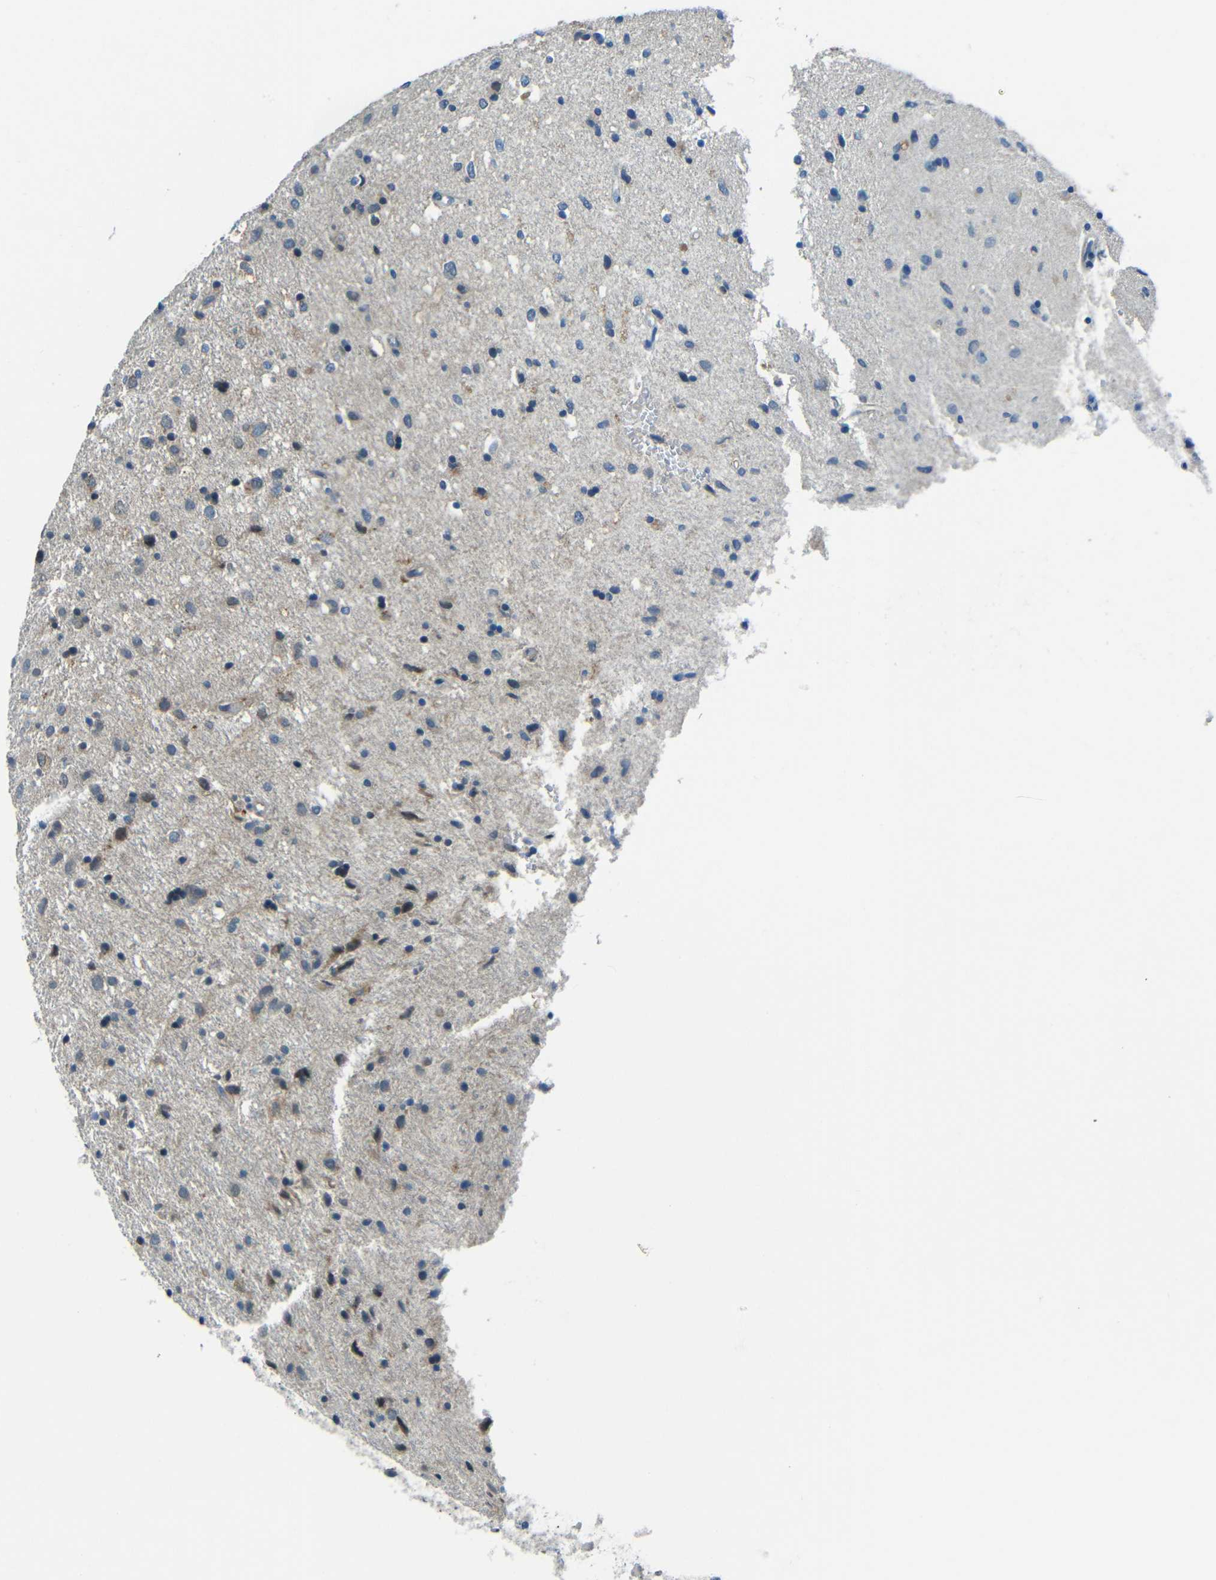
{"staining": {"intensity": "weak", "quantity": "<25%", "location": "cytoplasmic/membranous"}, "tissue": "glioma", "cell_type": "Tumor cells", "image_type": "cancer", "snomed": [{"axis": "morphology", "description": "Glioma, malignant, Low grade"}, {"axis": "topography", "description": "Brain"}], "caption": "Human glioma stained for a protein using immunohistochemistry shows no positivity in tumor cells.", "gene": "ANKRD22", "patient": {"sex": "male", "age": 77}}